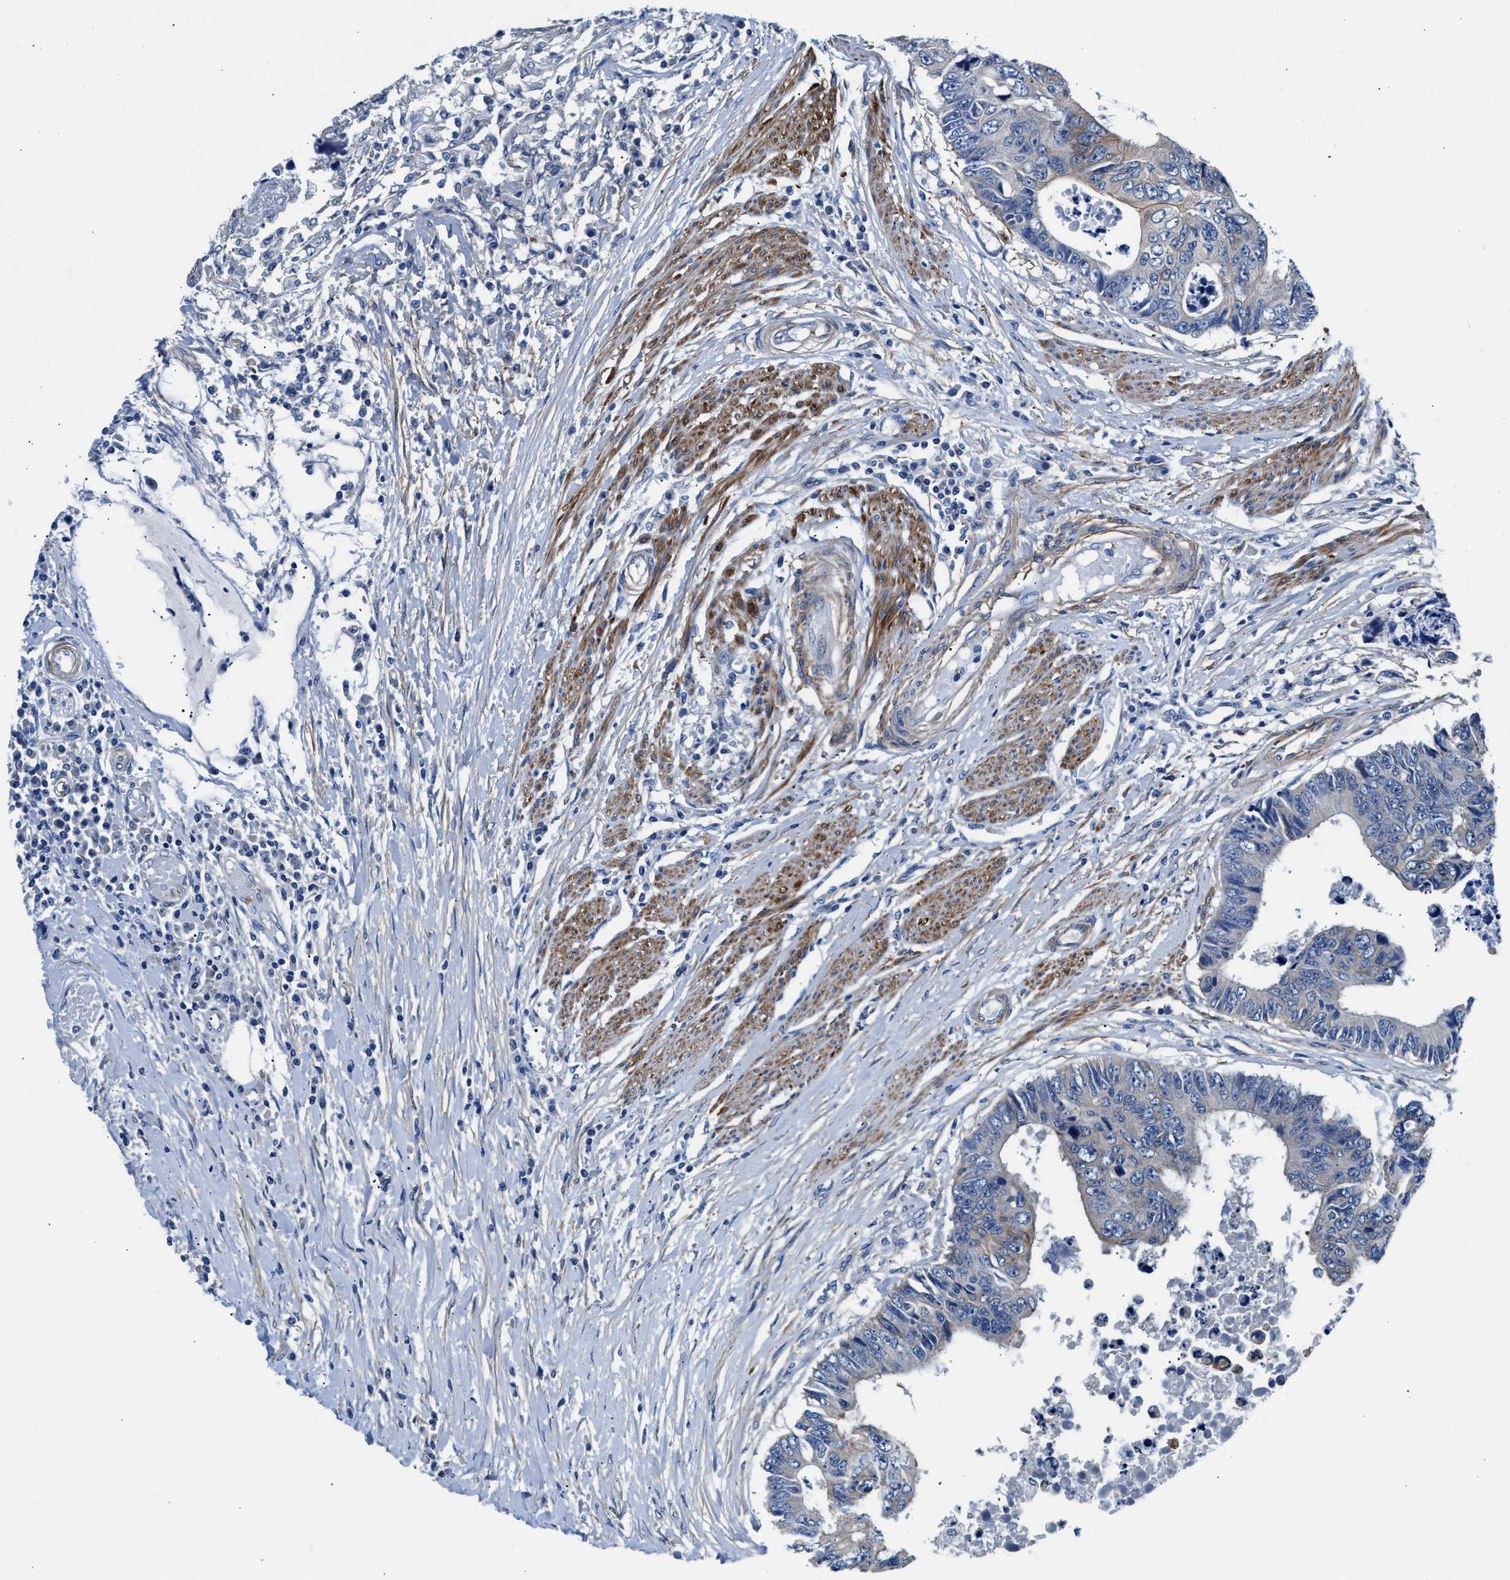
{"staining": {"intensity": "weak", "quantity": "<25%", "location": "cytoplasmic/membranous"}, "tissue": "colorectal cancer", "cell_type": "Tumor cells", "image_type": "cancer", "snomed": [{"axis": "morphology", "description": "Adenocarcinoma, NOS"}, {"axis": "topography", "description": "Rectum"}], "caption": "Human colorectal cancer (adenocarcinoma) stained for a protein using immunohistochemistry displays no expression in tumor cells.", "gene": "PARG", "patient": {"sex": "male", "age": 84}}